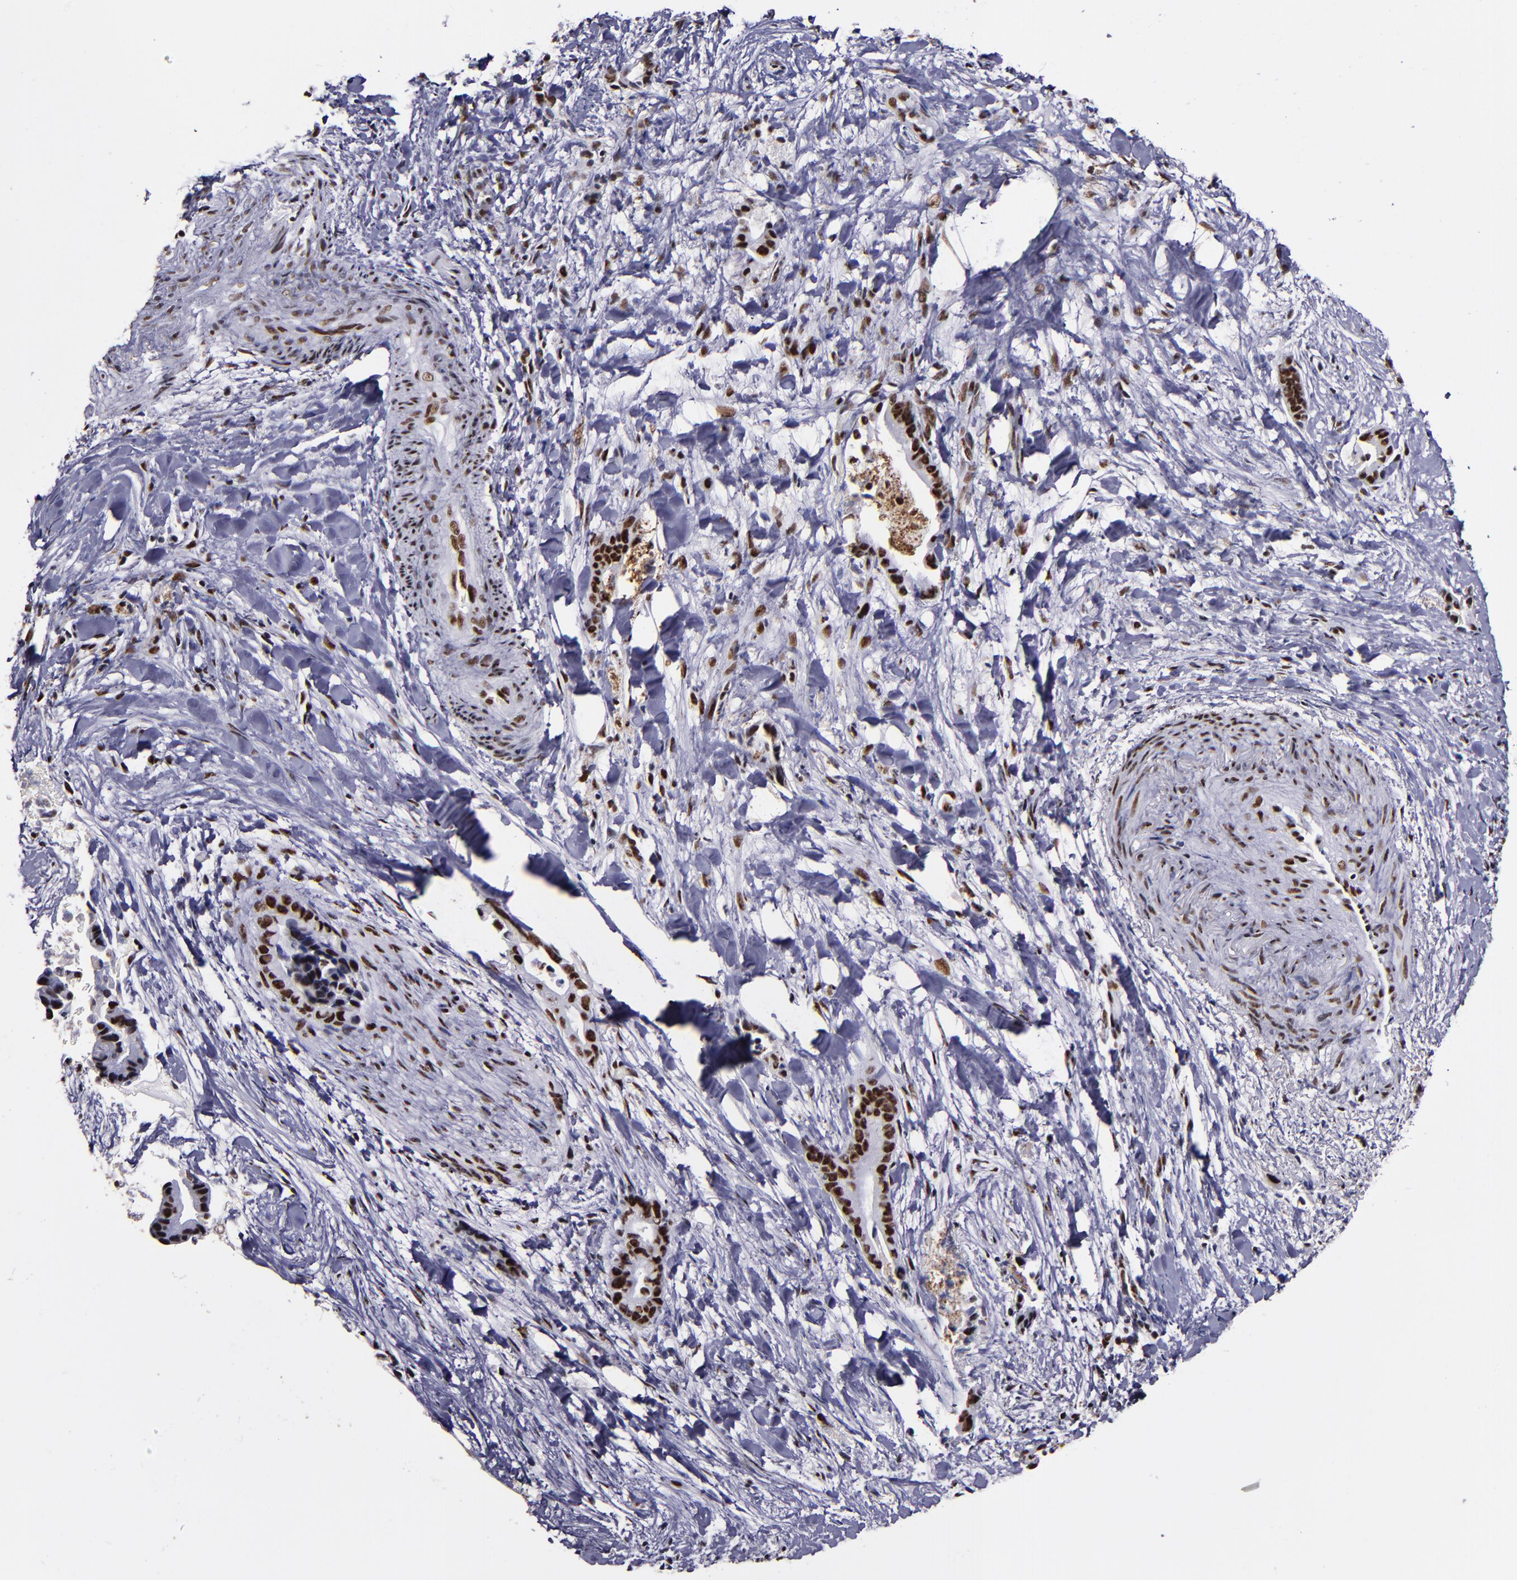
{"staining": {"intensity": "strong", "quantity": ">75%", "location": "nuclear"}, "tissue": "liver cancer", "cell_type": "Tumor cells", "image_type": "cancer", "snomed": [{"axis": "morphology", "description": "Cholangiocarcinoma"}, {"axis": "topography", "description": "Liver"}], "caption": "Strong nuclear staining is appreciated in approximately >75% of tumor cells in cholangiocarcinoma (liver).", "gene": "PPP4R3A", "patient": {"sex": "female", "age": 55}}